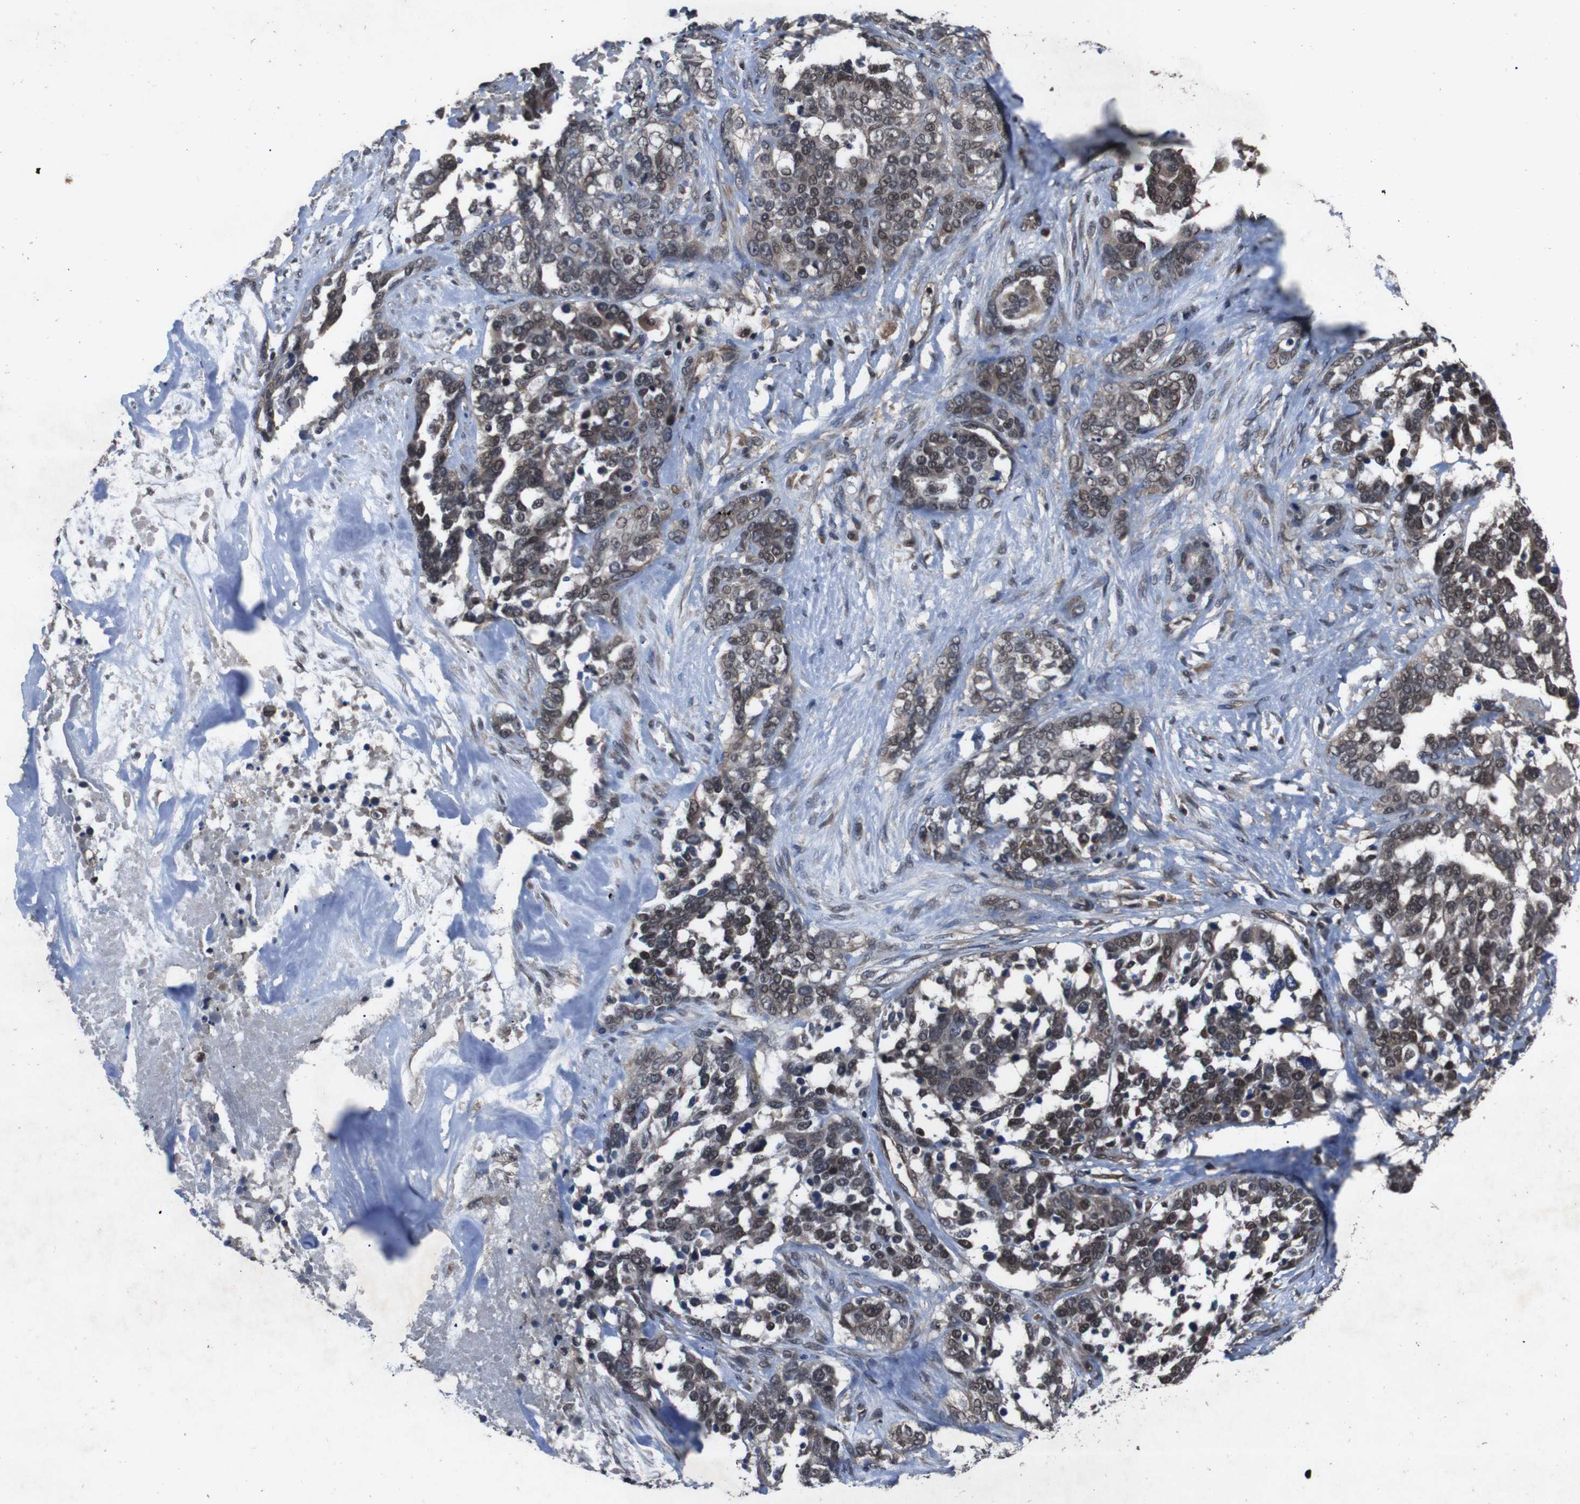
{"staining": {"intensity": "weak", "quantity": "25%-75%", "location": "cytoplasmic/membranous,nuclear"}, "tissue": "ovarian cancer", "cell_type": "Tumor cells", "image_type": "cancer", "snomed": [{"axis": "morphology", "description": "Cystadenocarcinoma, serous, NOS"}, {"axis": "topography", "description": "Ovary"}], "caption": "IHC of human serous cystadenocarcinoma (ovarian) exhibits low levels of weak cytoplasmic/membranous and nuclear positivity in approximately 25%-75% of tumor cells.", "gene": "SOCS1", "patient": {"sex": "female", "age": 44}}